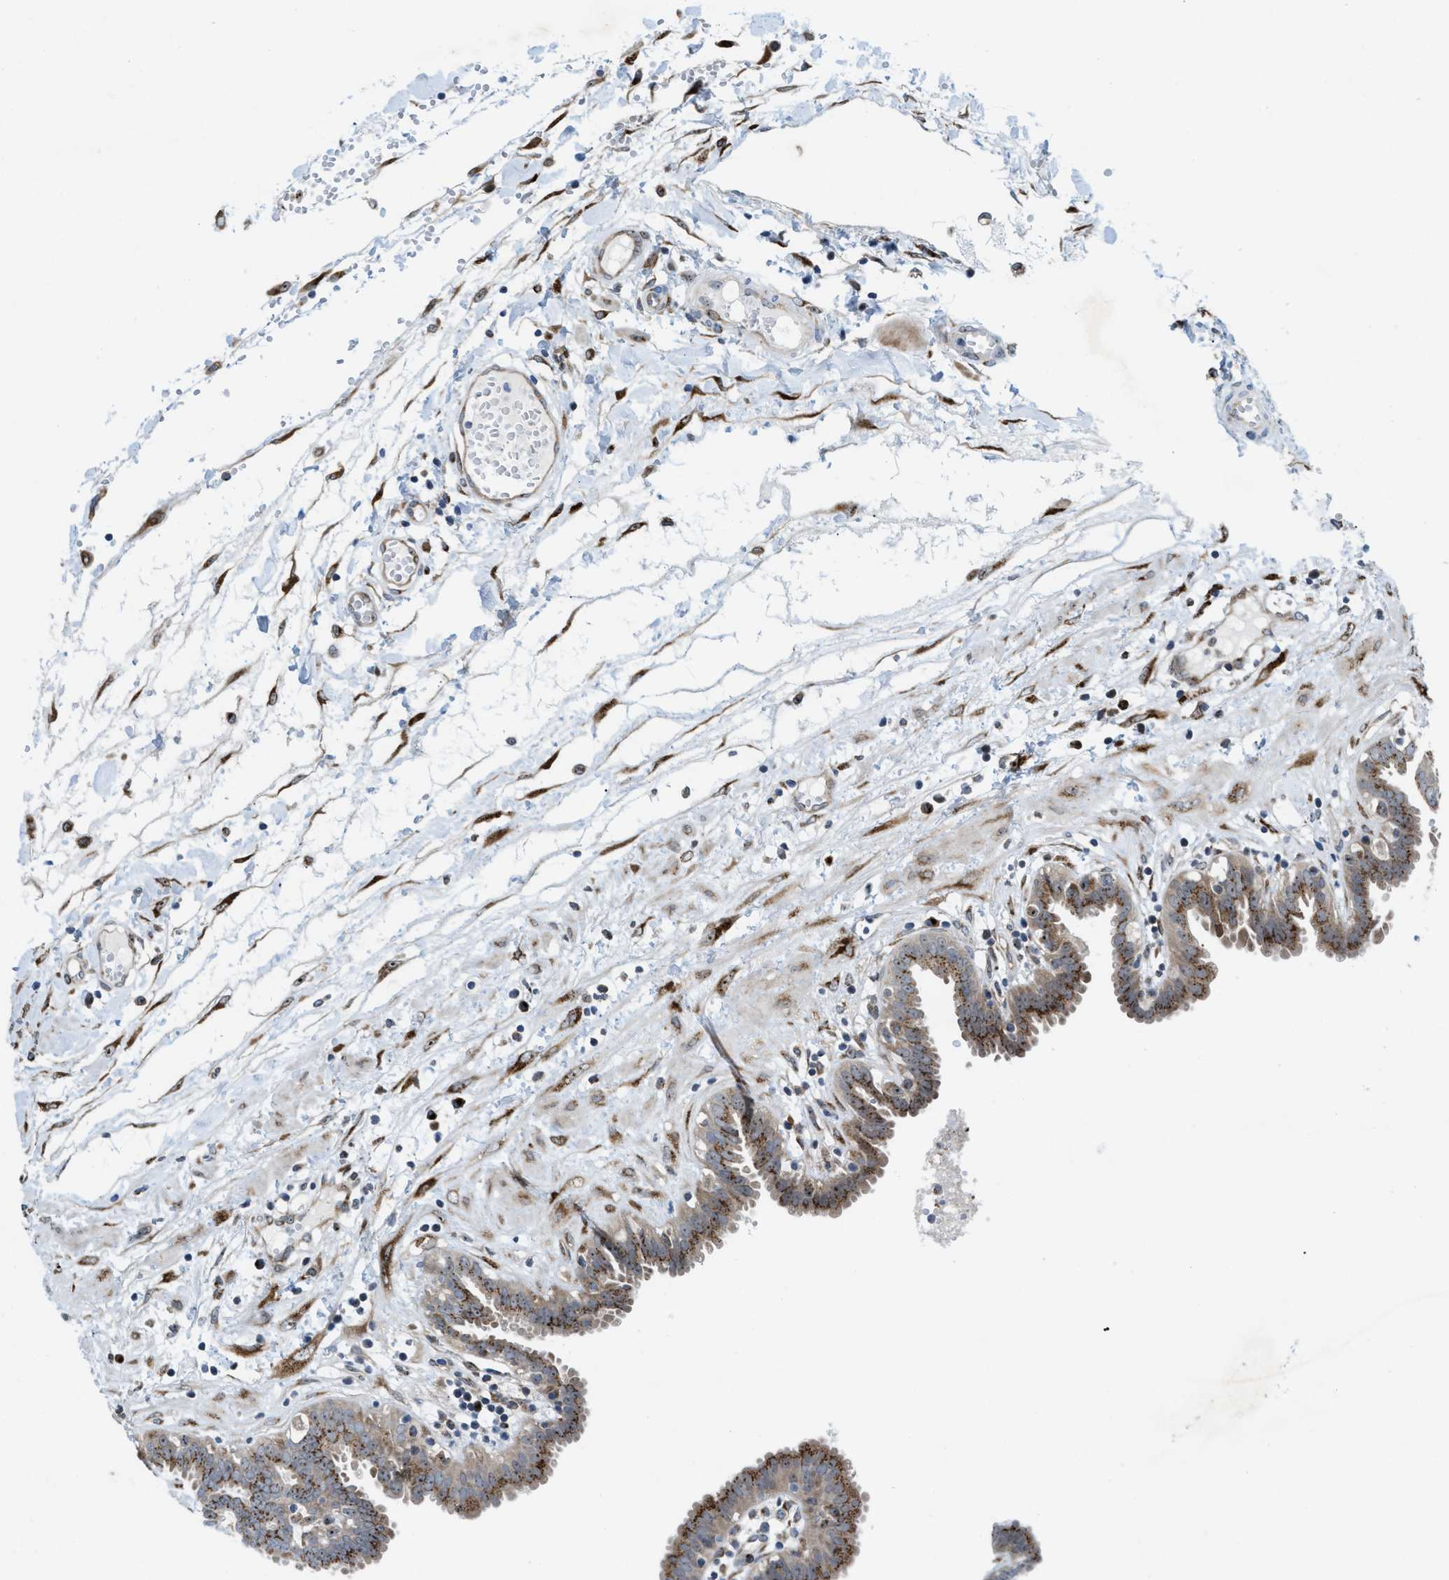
{"staining": {"intensity": "strong", "quantity": ">75%", "location": "cytoplasmic/membranous"}, "tissue": "fallopian tube", "cell_type": "Glandular cells", "image_type": "normal", "snomed": [{"axis": "morphology", "description": "Normal tissue, NOS"}, {"axis": "topography", "description": "Fallopian tube"}, {"axis": "topography", "description": "Placenta"}], "caption": "Immunohistochemistry (IHC) (DAB (3,3'-diaminobenzidine)) staining of unremarkable human fallopian tube shows strong cytoplasmic/membranous protein expression in approximately >75% of glandular cells. Using DAB (3,3'-diaminobenzidine) (brown) and hematoxylin (blue) stains, captured at high magnification using brightfield microscopy.", "gene": "SLC38A10", "patient": {"sex": "female", "age": 32}}